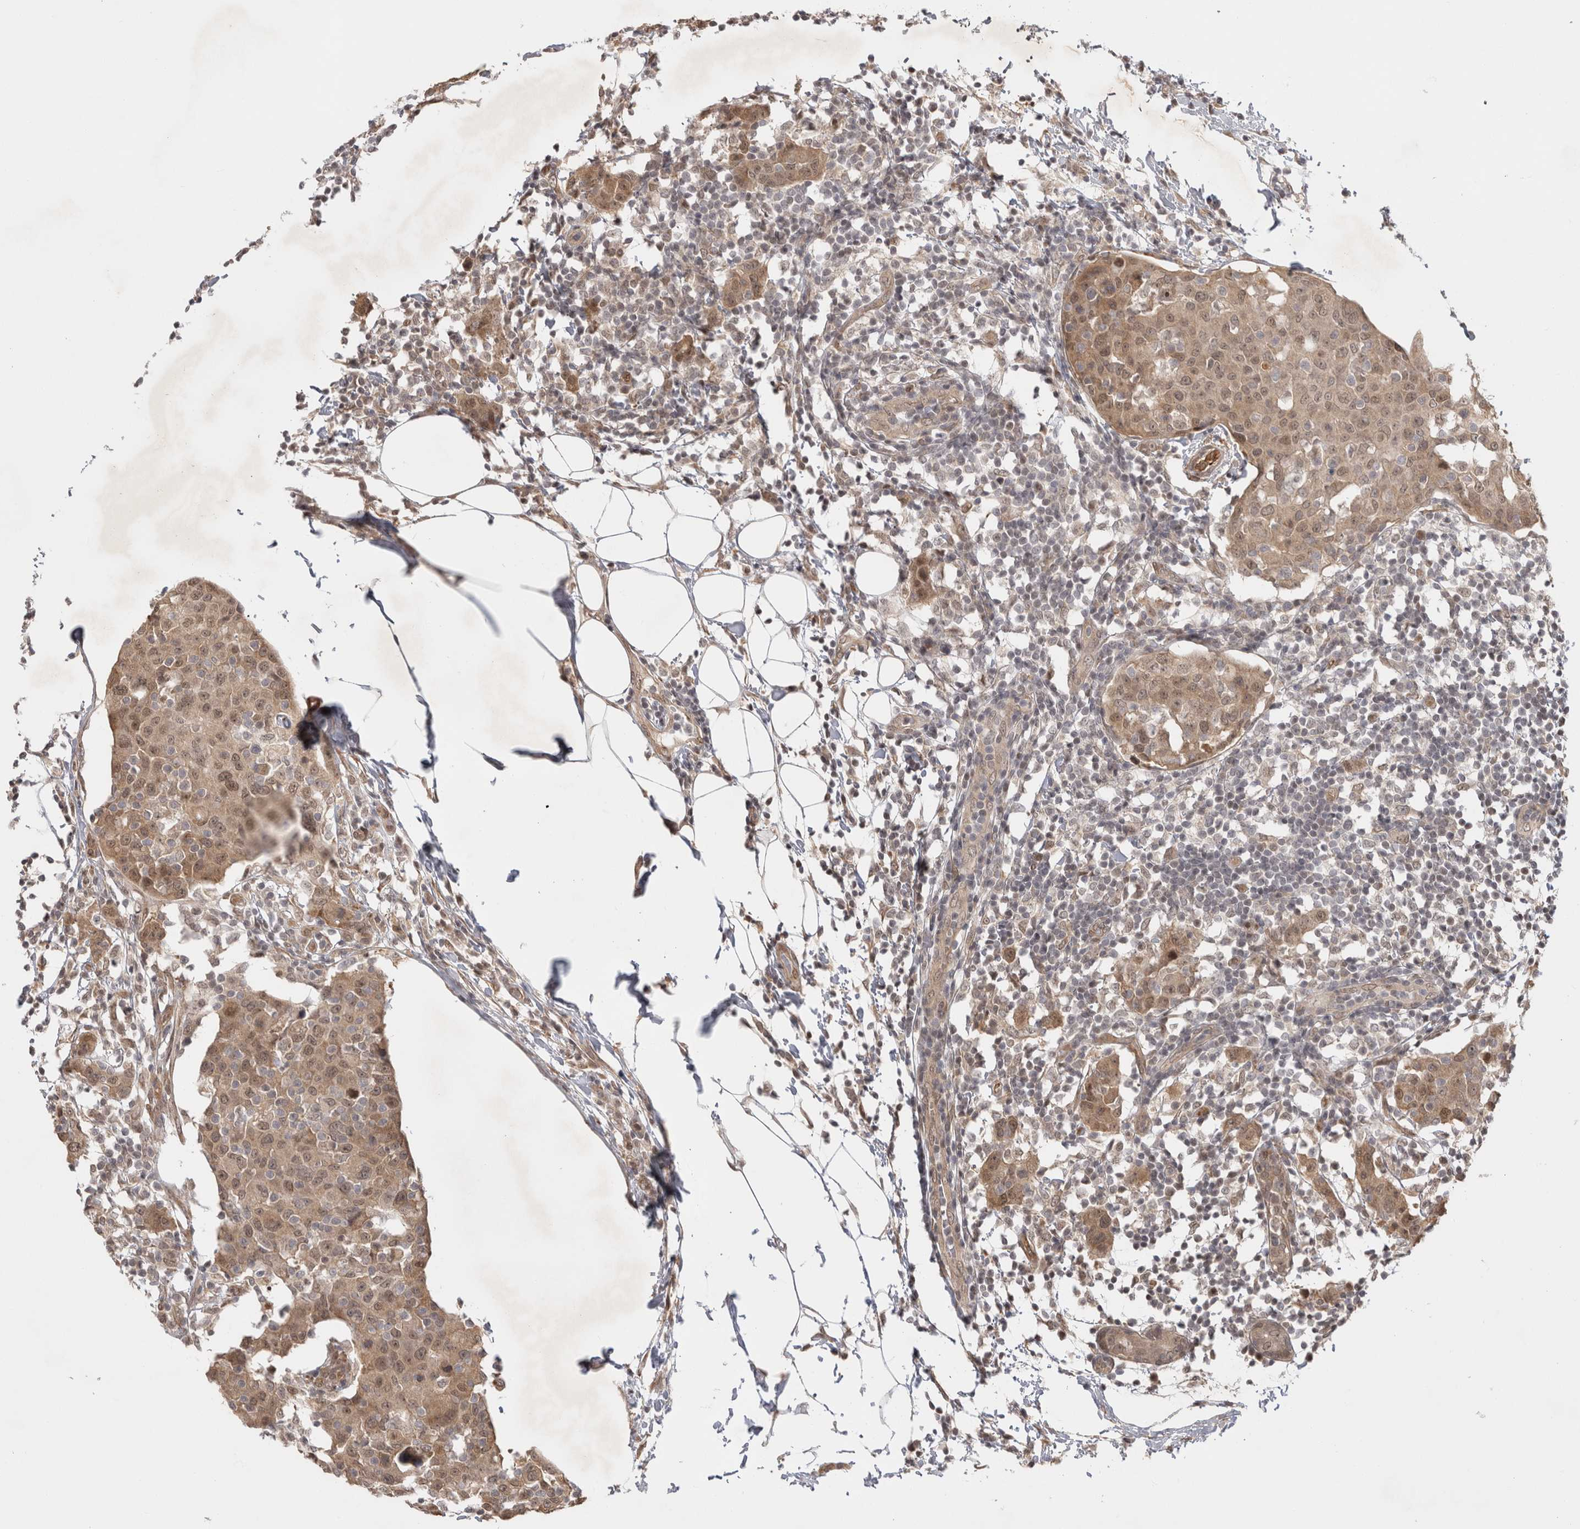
{"staining": {"intensity": "moderate", "quantity": ">75%", "location": "cytoplasmic/membranous,nuclear"}, "tissue": "breast cancer", "cell_type": "Tumor cells", "image_type": "cancer", "snomed": [{"axis": "morphology", "description": "Normal tissue, NOS"}, {"axis": "morphology", "description": "Duct carcinoma"}, {"axis": "topography", "description": "Breast"}], "caption": "Breast infiltrating ductal carcinoma was stained to show a protein in brown. There is medium levels of moderate cytoplasmic/membranous and nuclear expression in about >75% of tumor cells.", "gene": "ZNF318", "patient": {"sex": "female", "age": 37}}